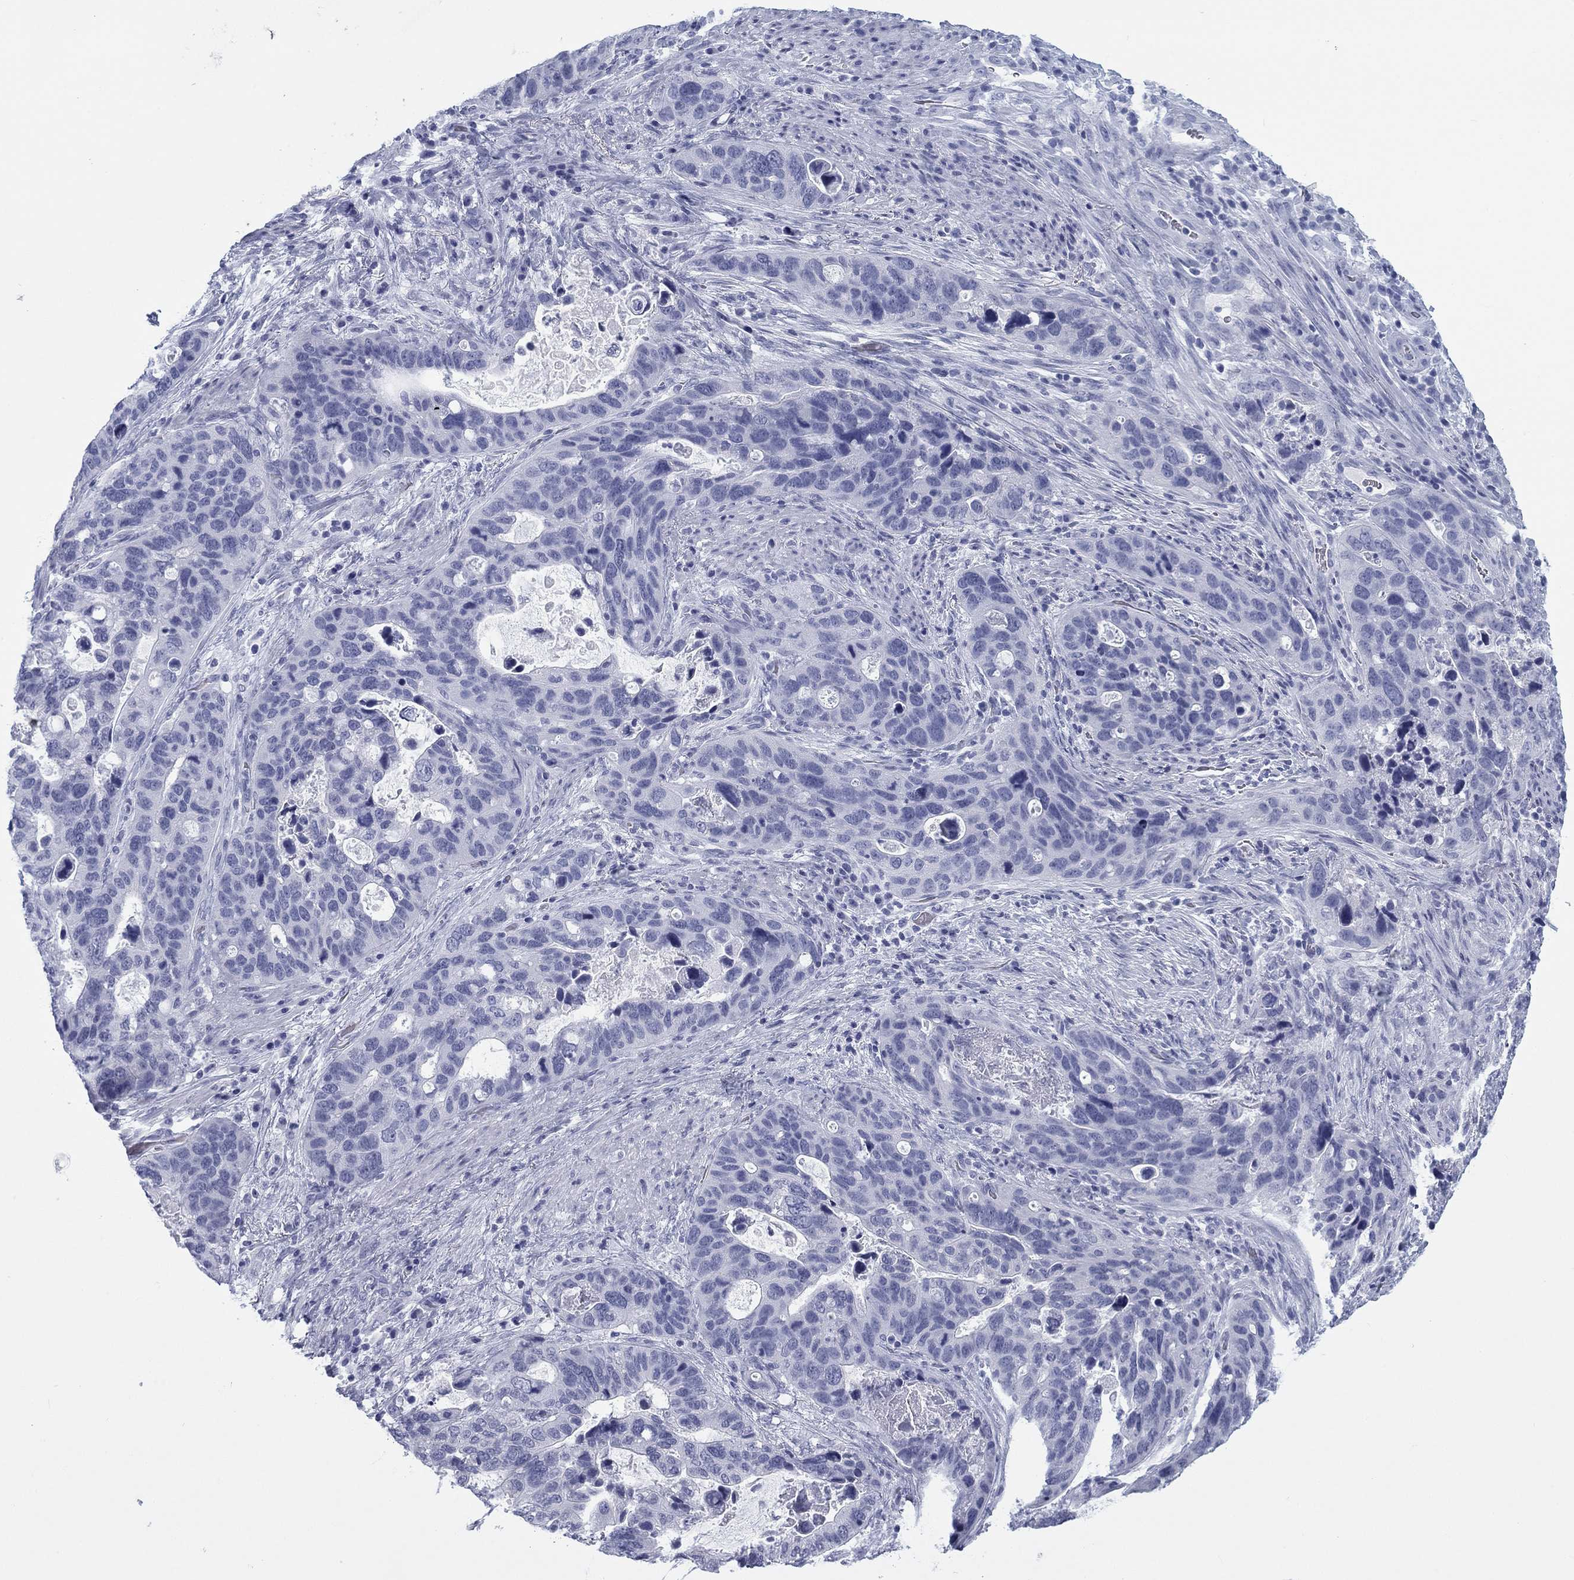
{"staining": {"intensity": "negative", "quantity": "none", "location": "none"}, "tissue": "stomach cancer", "cell_type": "Tumor cells", "image_type": "cancer", "snomed": [{"axis": "morphology", "description": "Adenocarcinoma, NOS"}, {"axis": "topography", "description": "Stomach"}], "caption": "Protein analysis of adenocarcinoma (stomach) demonstrates no significant positivity in tumor cells.", "gene": "CALB1", "patient": {"sex": "male", "age": 54}}